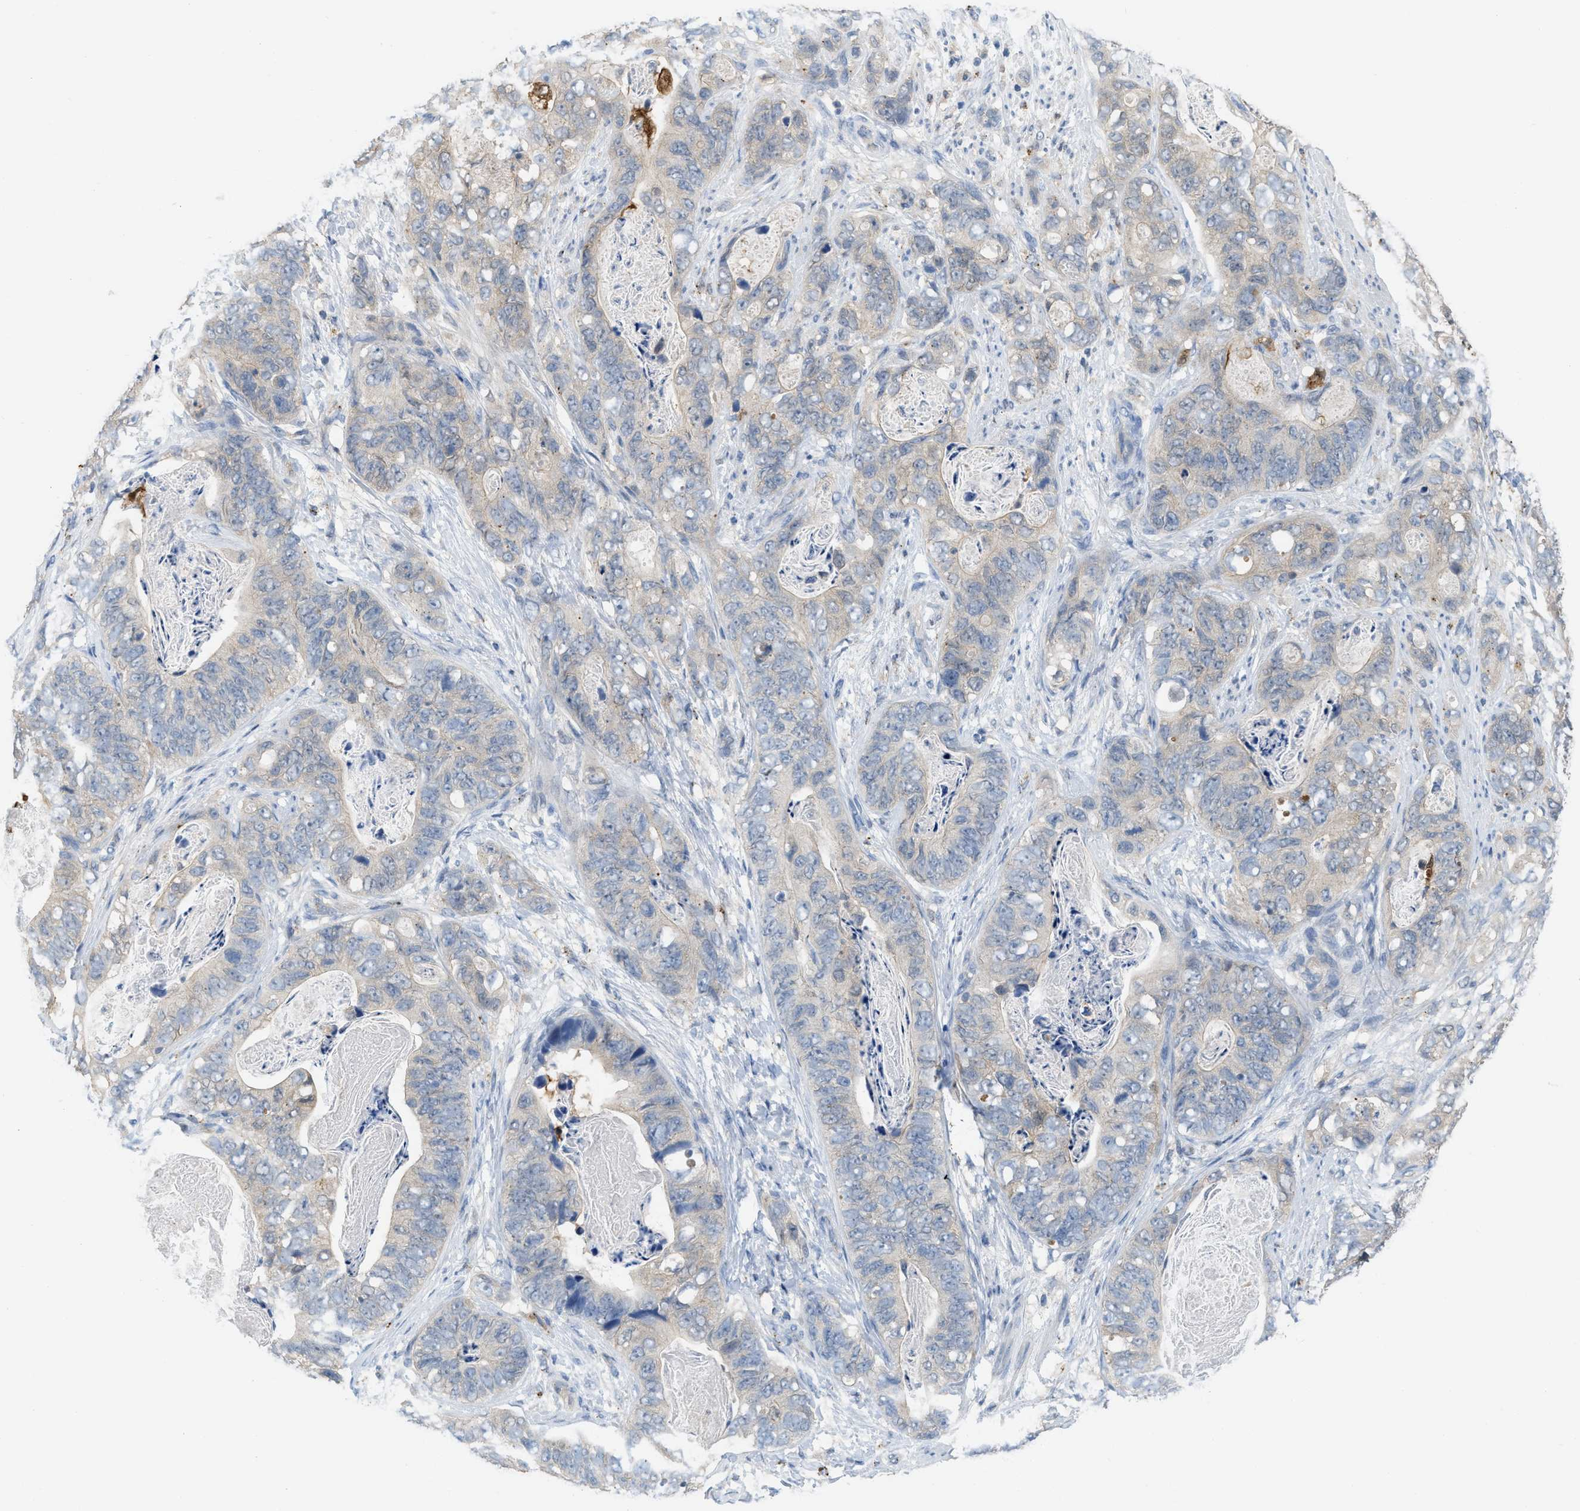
{"staining": {"intensity": "weak", "quantity": "25%-75%", "location": "cytoplasmic/membranous"}, "tissue": "stomach cancer", "cell_type": "Tumor cells", "image_type": "cancer", "snomed": [{"axis": "morphology", "description": "Adenocarcinoma, NOS"}, {"axis": "topography", "description": "Stomach"}], "caption": "Immunohistochemistry (DAB (3,3'-diaminobenzidine)) staining of stomach adenocarcinoma displays weak cytoplasmic/membranous protein staining in approximately 25%-75% of tumor cells.", "gene": "CSTB", "patient": {"sex": "female", "age": 89}}